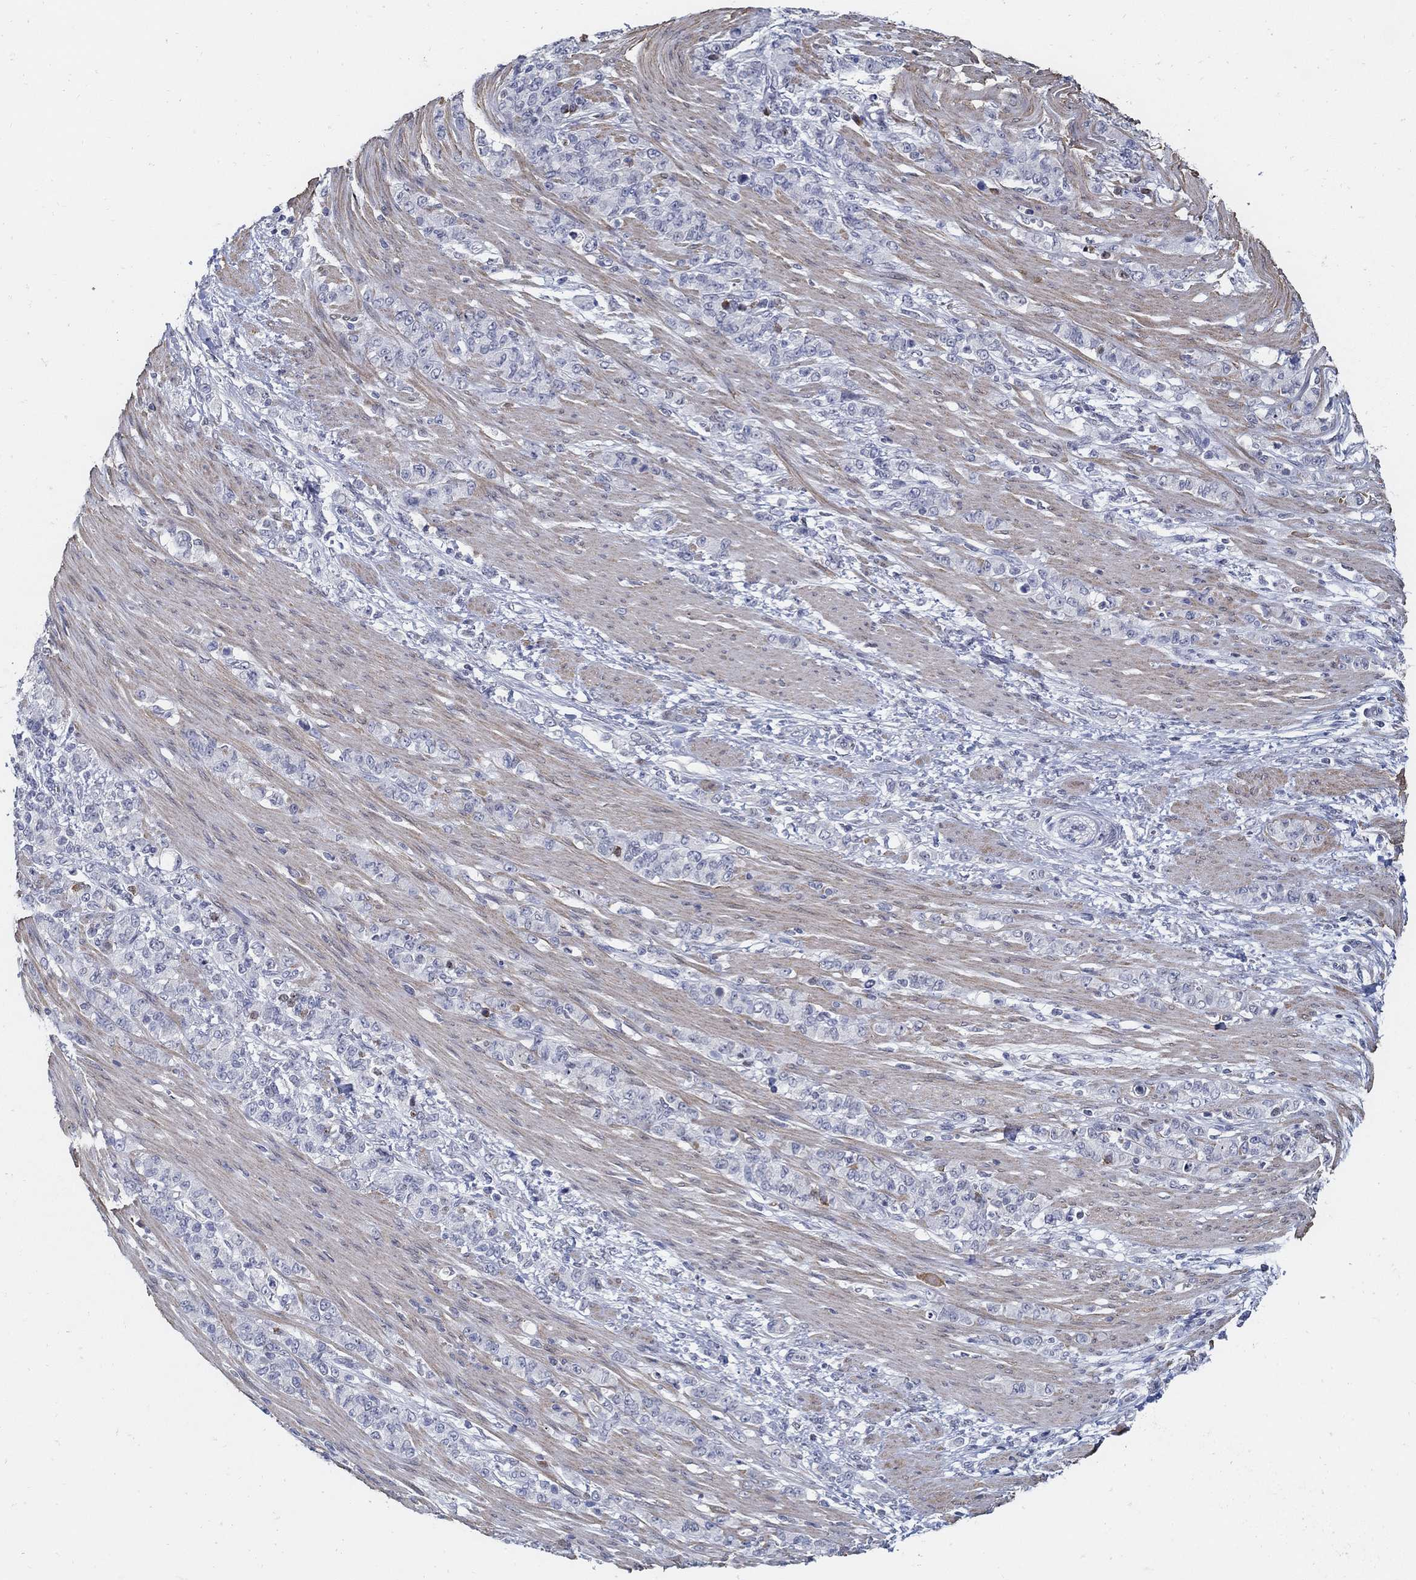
{"staining": {"intensity": "negative", "quantity": "none", "location": "none"}, "tissue": "stomach cancer", "cell_type": "Tumor cells", "image_type": "cancer", "snomed": [{"axis": "morphology", "description": "Normal tissue, NOS"}, {"axis": "morphology", "description": "Adenocarcinoma, NOS"}, {"axis": "topography", "description": "Stomach"}], "caption": "Immunohistochemical staining of adenocarcinoma (stomach) demonstrates no significant staining in tumor cells.", "gene": "USP29", "patient": {"sex": "female", "age": 79}}